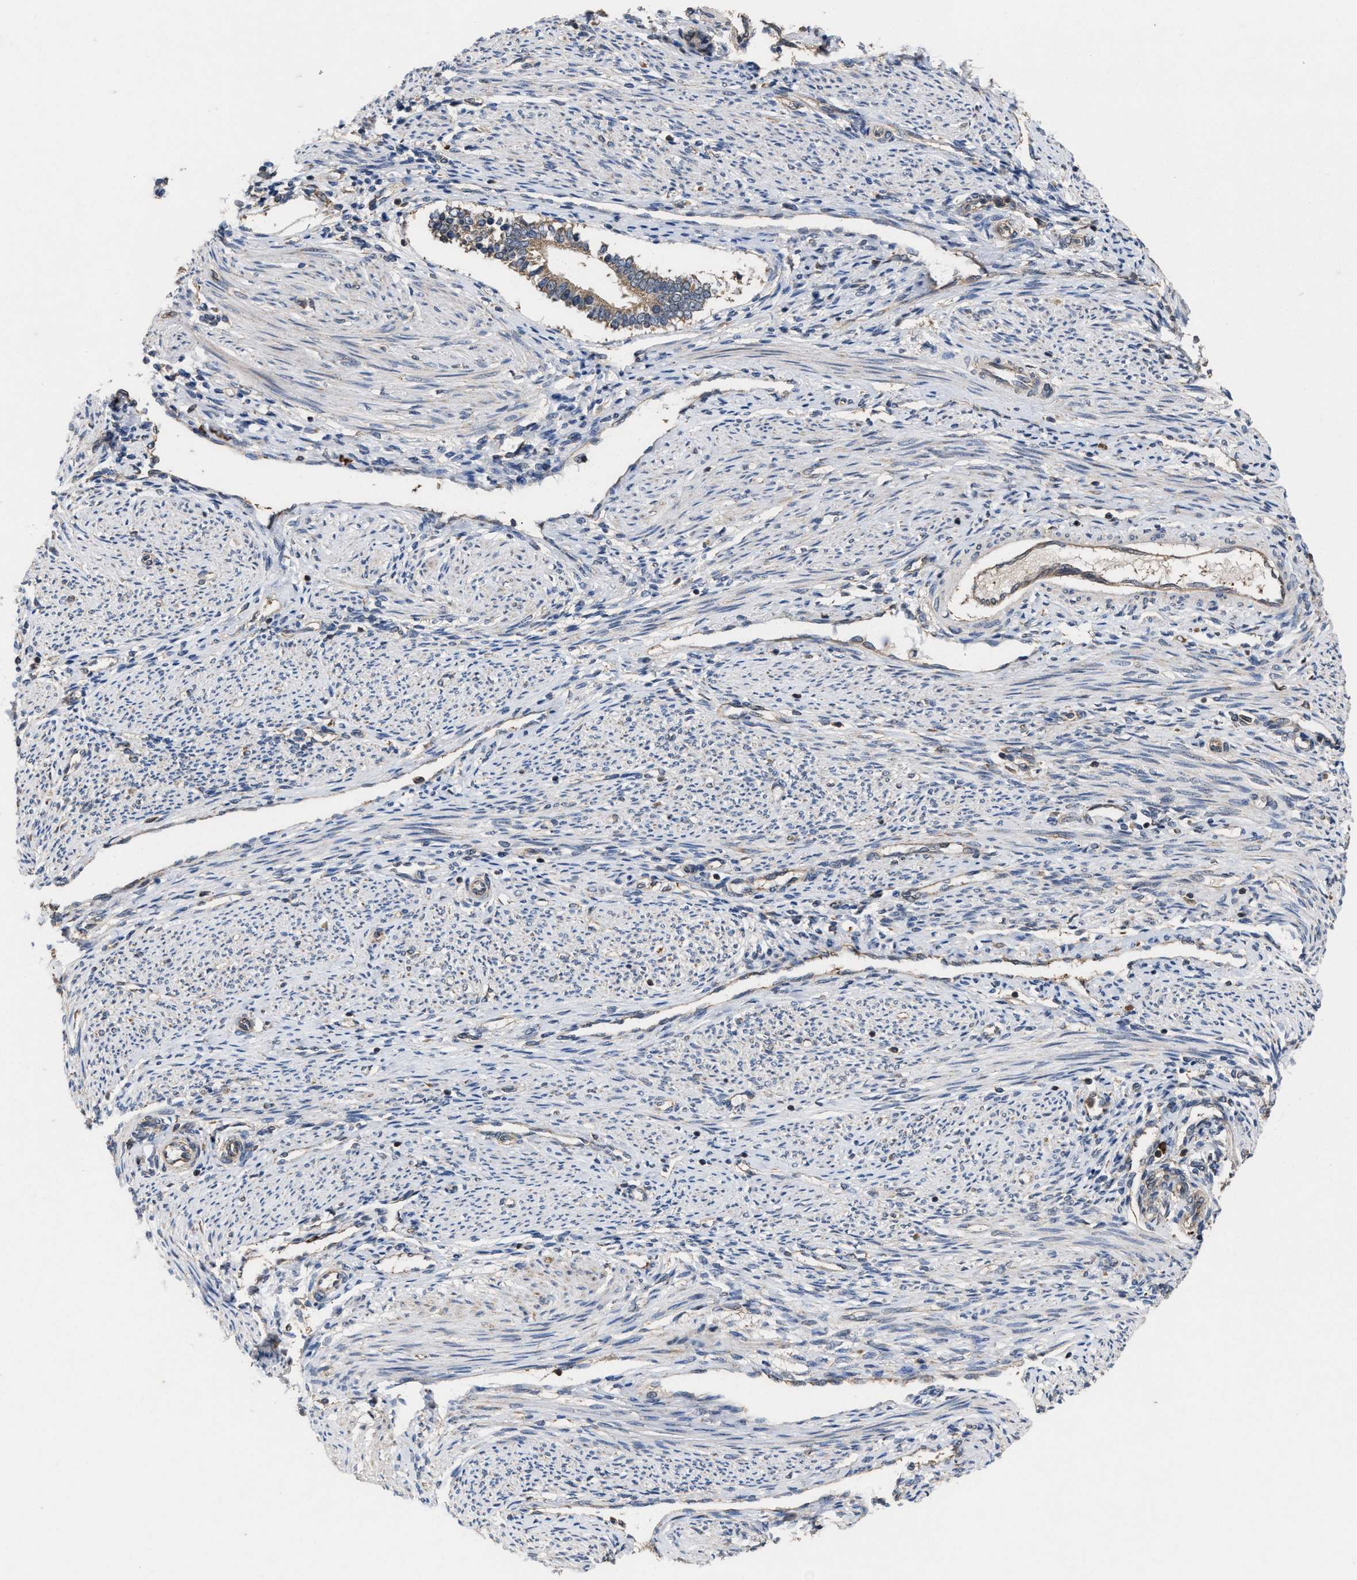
{"staining": {"intensity": "weak", "quantity": "<25%", "location": "nuclear"}, "tissue": "endometrium", "cell_type": "Cells in endometrial stroma", "image_type": "normal", "snomed": [{"axis": "morphology", "description": "Normal tissue, NOS"}, {"axis": "topography", "description": "Endometrium"}], "caption": "High magnification brightfield microscopy of benign endometrium stained with DAB (brown) and counterstained with hematoxylin (blue): cells in endometrial stroma show no significant staining. The staining was performed using DAB (3,3'-diaminobenzidine) to visualize the protein expression in brown, while the nuclei were stained in blue with hematoxylin (Magnification: 20x).", "gene": "C9orf78", "patient": {"sex": "female", "age": 42}}